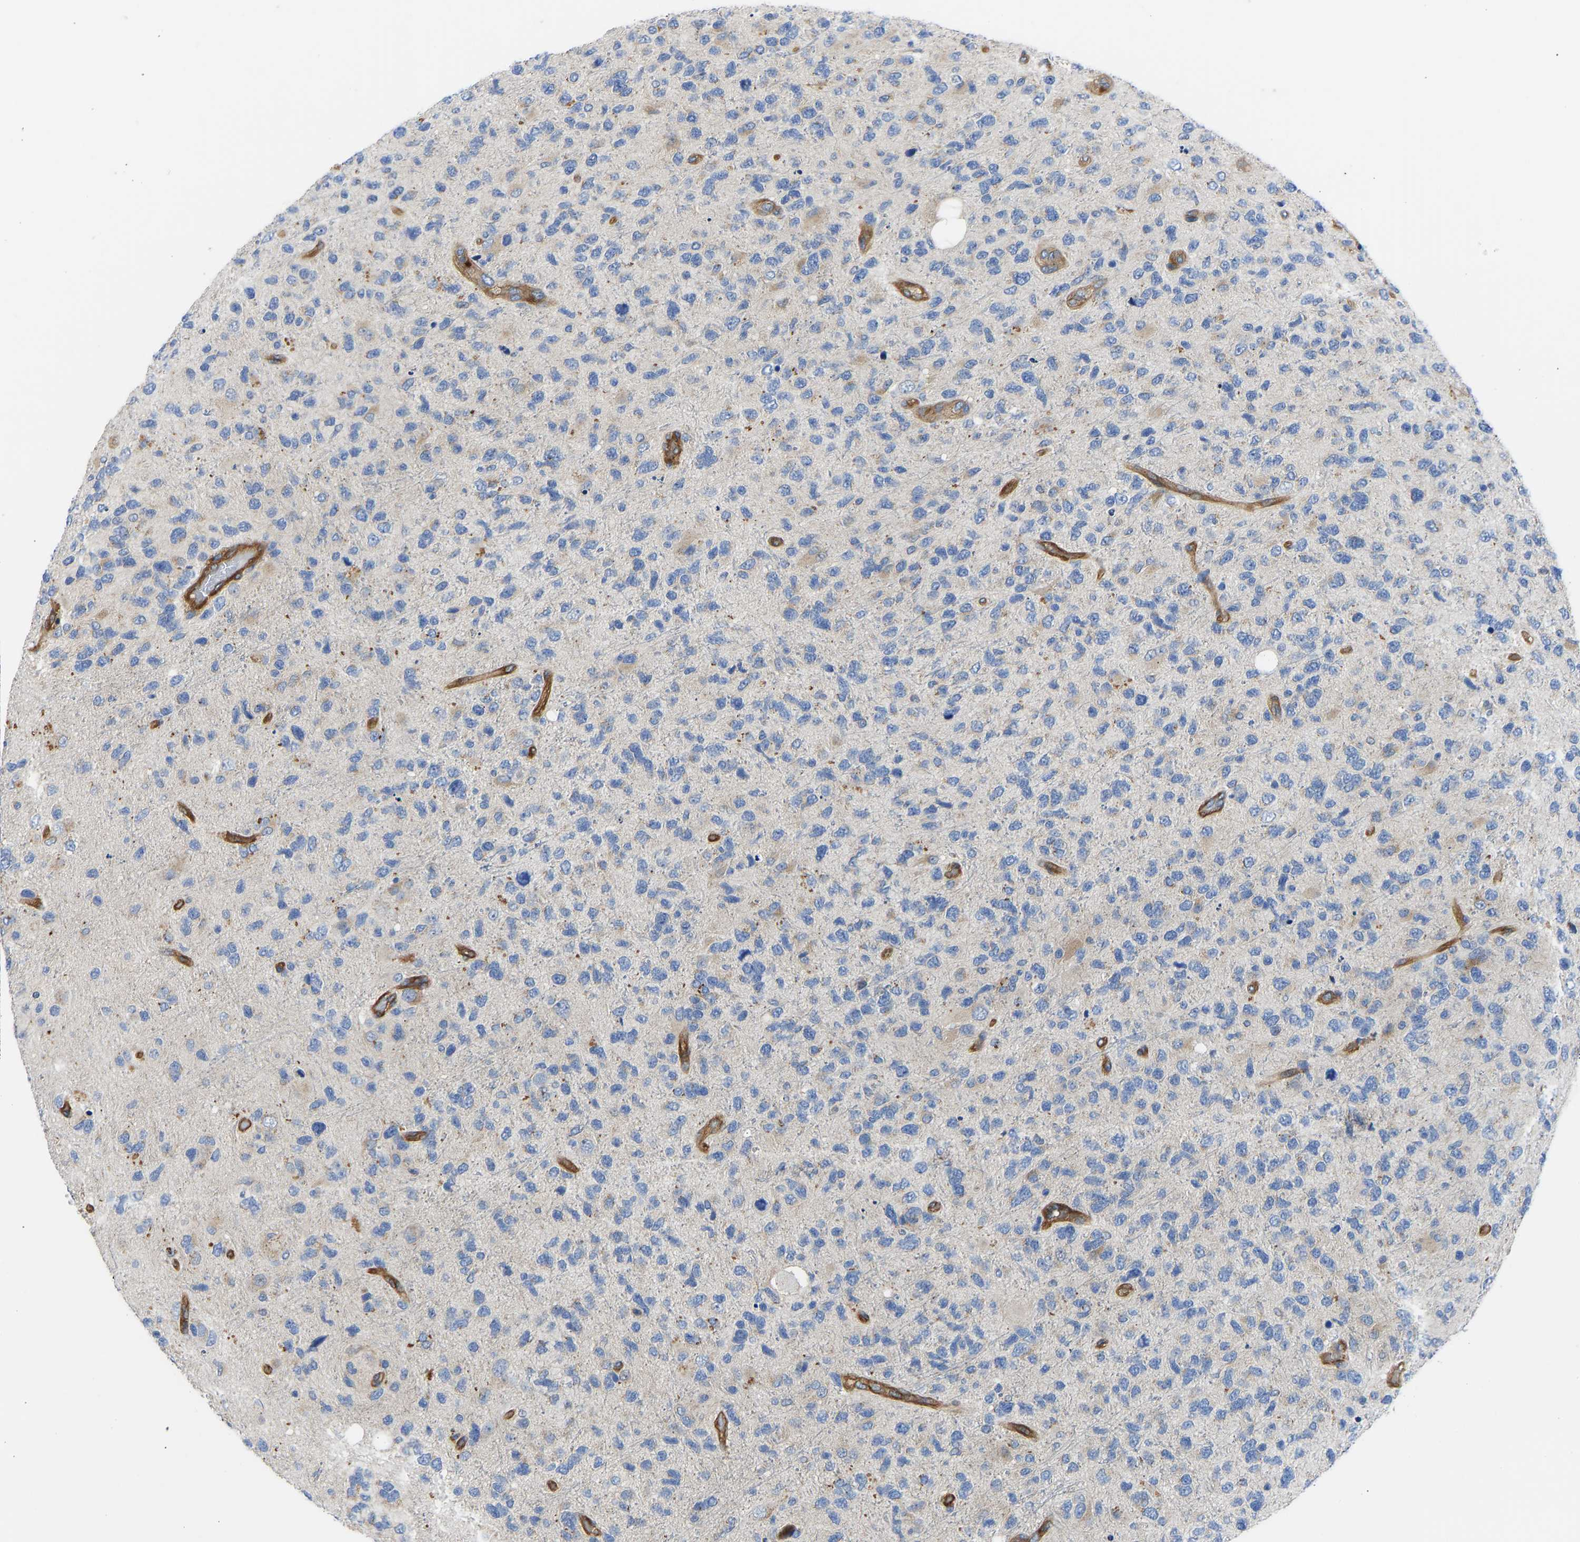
{"staining": {"intensity": "moderate", "quantity": "<25%", "location": "cytoplasmic/membranous"}, "tissue": "glioma", "cell_type": "Tumor cells", "image_type": "cancer", "snomed": [{"axis": "morphology", "description": "Glioma, malignant, High grade"}, {"axis": "topography", "description": "Brain"}], "caption": "Approximately <25% of tumor cells in glioma reveal moderate cytoplasmic/membranous protein staining as visualized by brown immunohistochemical staining.", "gene": "MYO1C", "patient": {"sex": "female", "age": 58}}